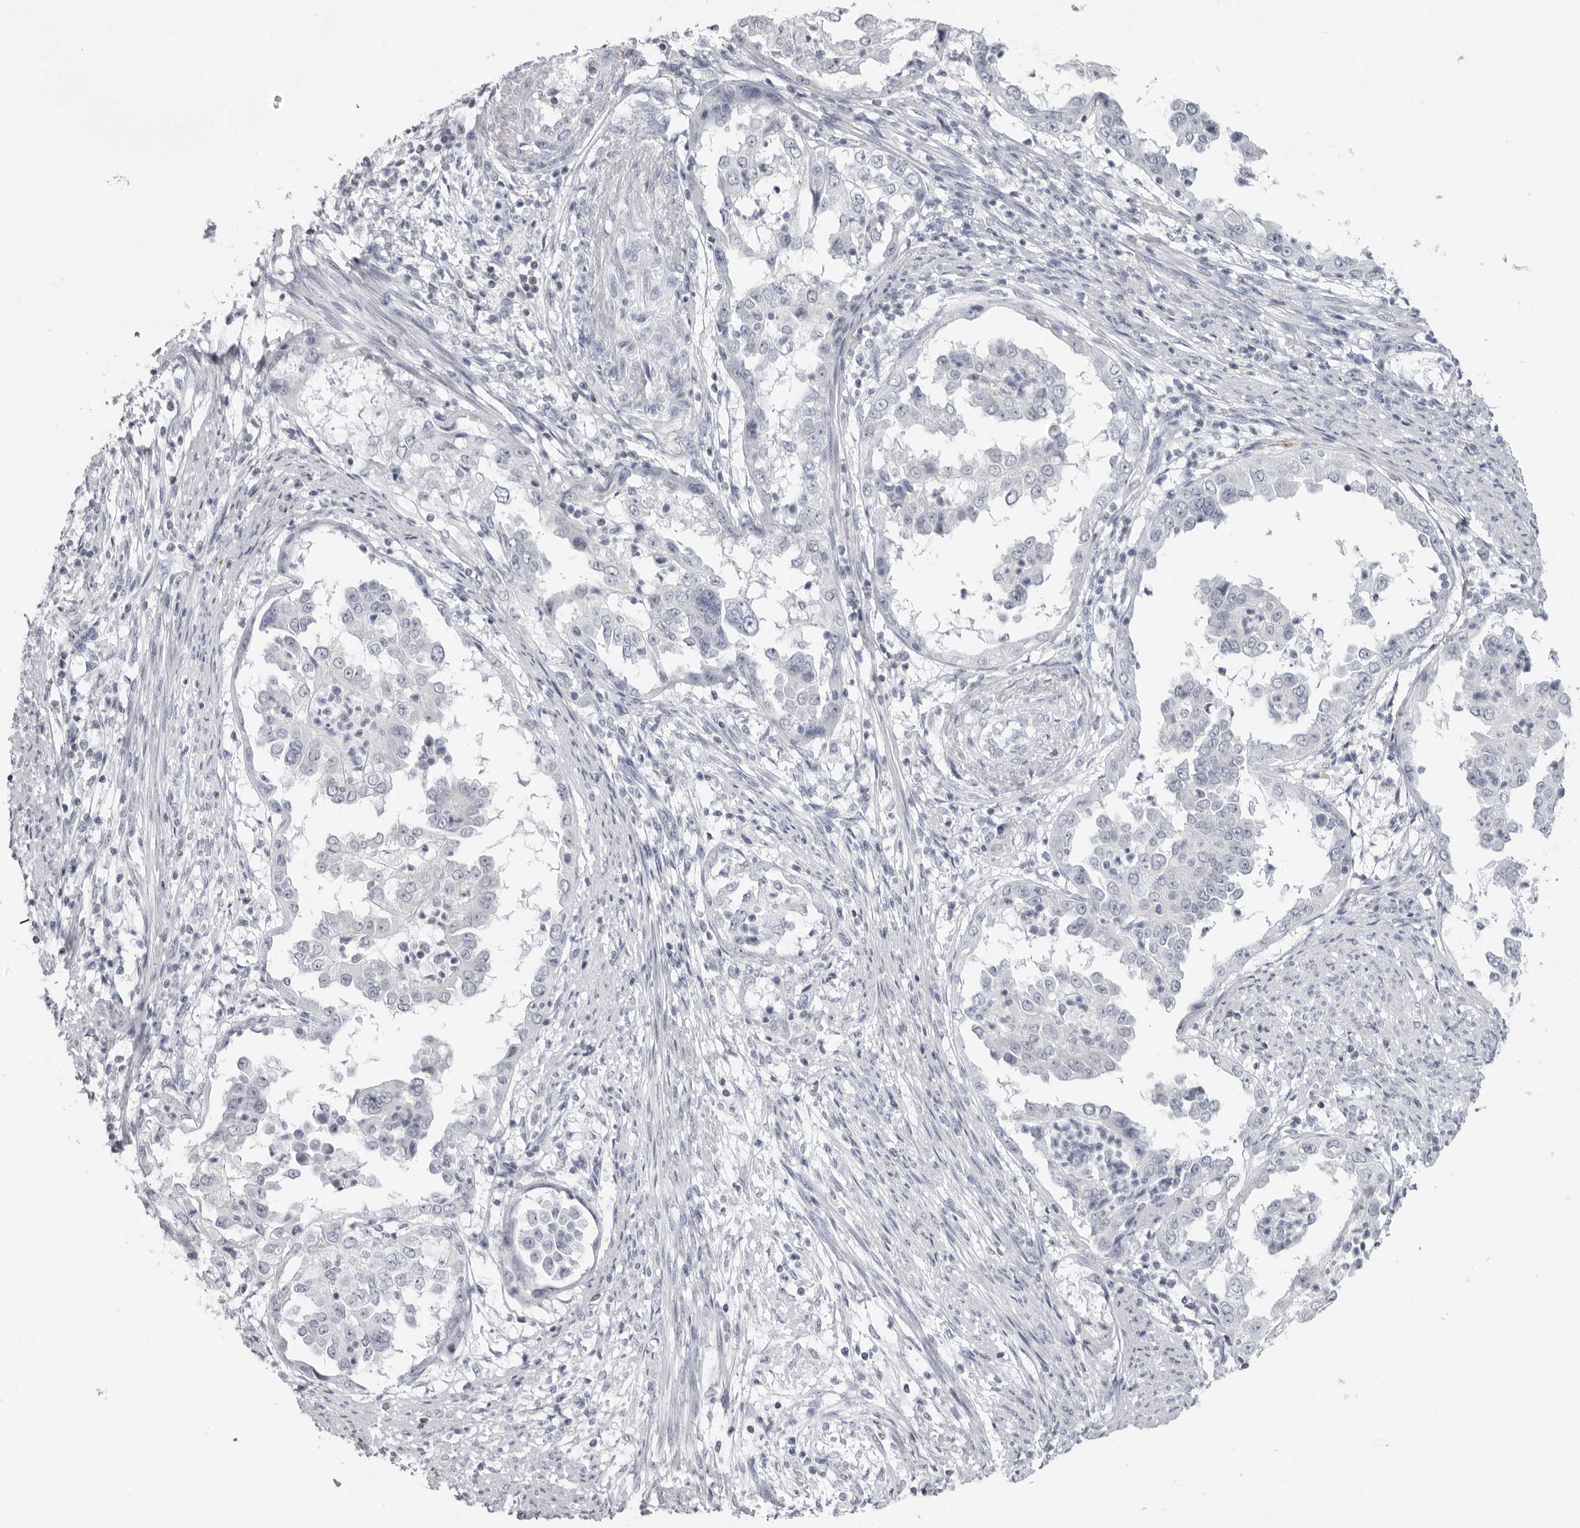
{"staining": {"intensity": "negative", "quantity": "none", "location": "none"}, "tissue": "endometrial cancer", "cell_type": "Tumor cells", "image_type": "cancer", "snomed": [{"axis": "morphology", "description": "Adenocarcinoma, NOS"}, {"axis": "topography", "description": "Endometrium"}], "caption": "The IHC photomicrograph has no significant positivity in tumor cells of endometrial cancer (adenocarcinoma) tissue. (Immunohistochemistry, brightfield microscopy, high magnification).", "gene": "EPB41", "patient": {"sex": "female", "age": 85}}